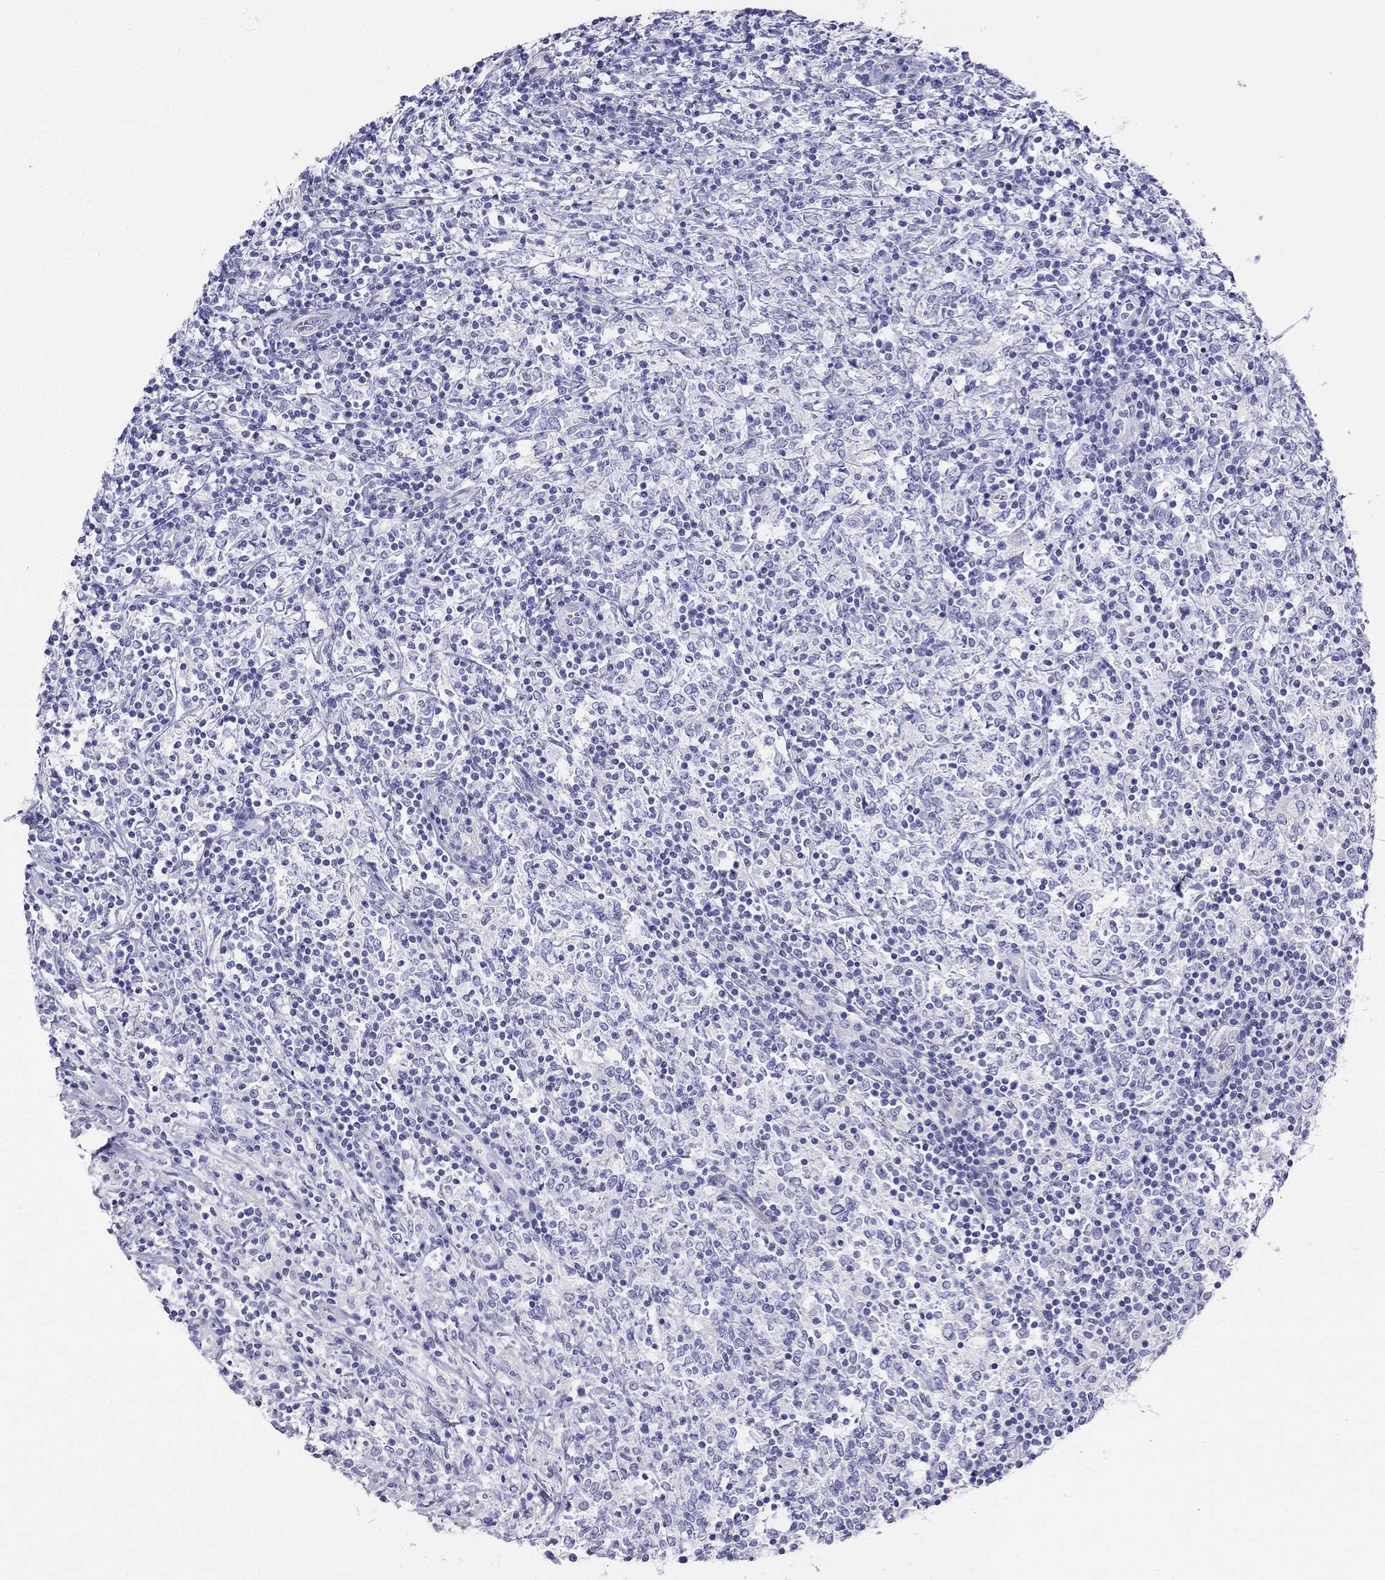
{"staining": {"intensity": "negative", "quantity": "none", "location": "none"}, "tissue": "lymphoma", "cell_type": "Tumor cells", "image_type": "cancer", "snomed": [{"axis": "morphology", "description": "Malignant lymphoma, non-Hodgkin's type, High grade"}, {"axis": "topography", "description": "Lymph node"}], "caption": "Human malignant lymphoma, non-Hodgkin's type (high-grade) stained for a protein using IHC exhibits no expression in tumor cells.", "gene": "ALOXE3", "patient": {"sex": "female", "age": 84}}